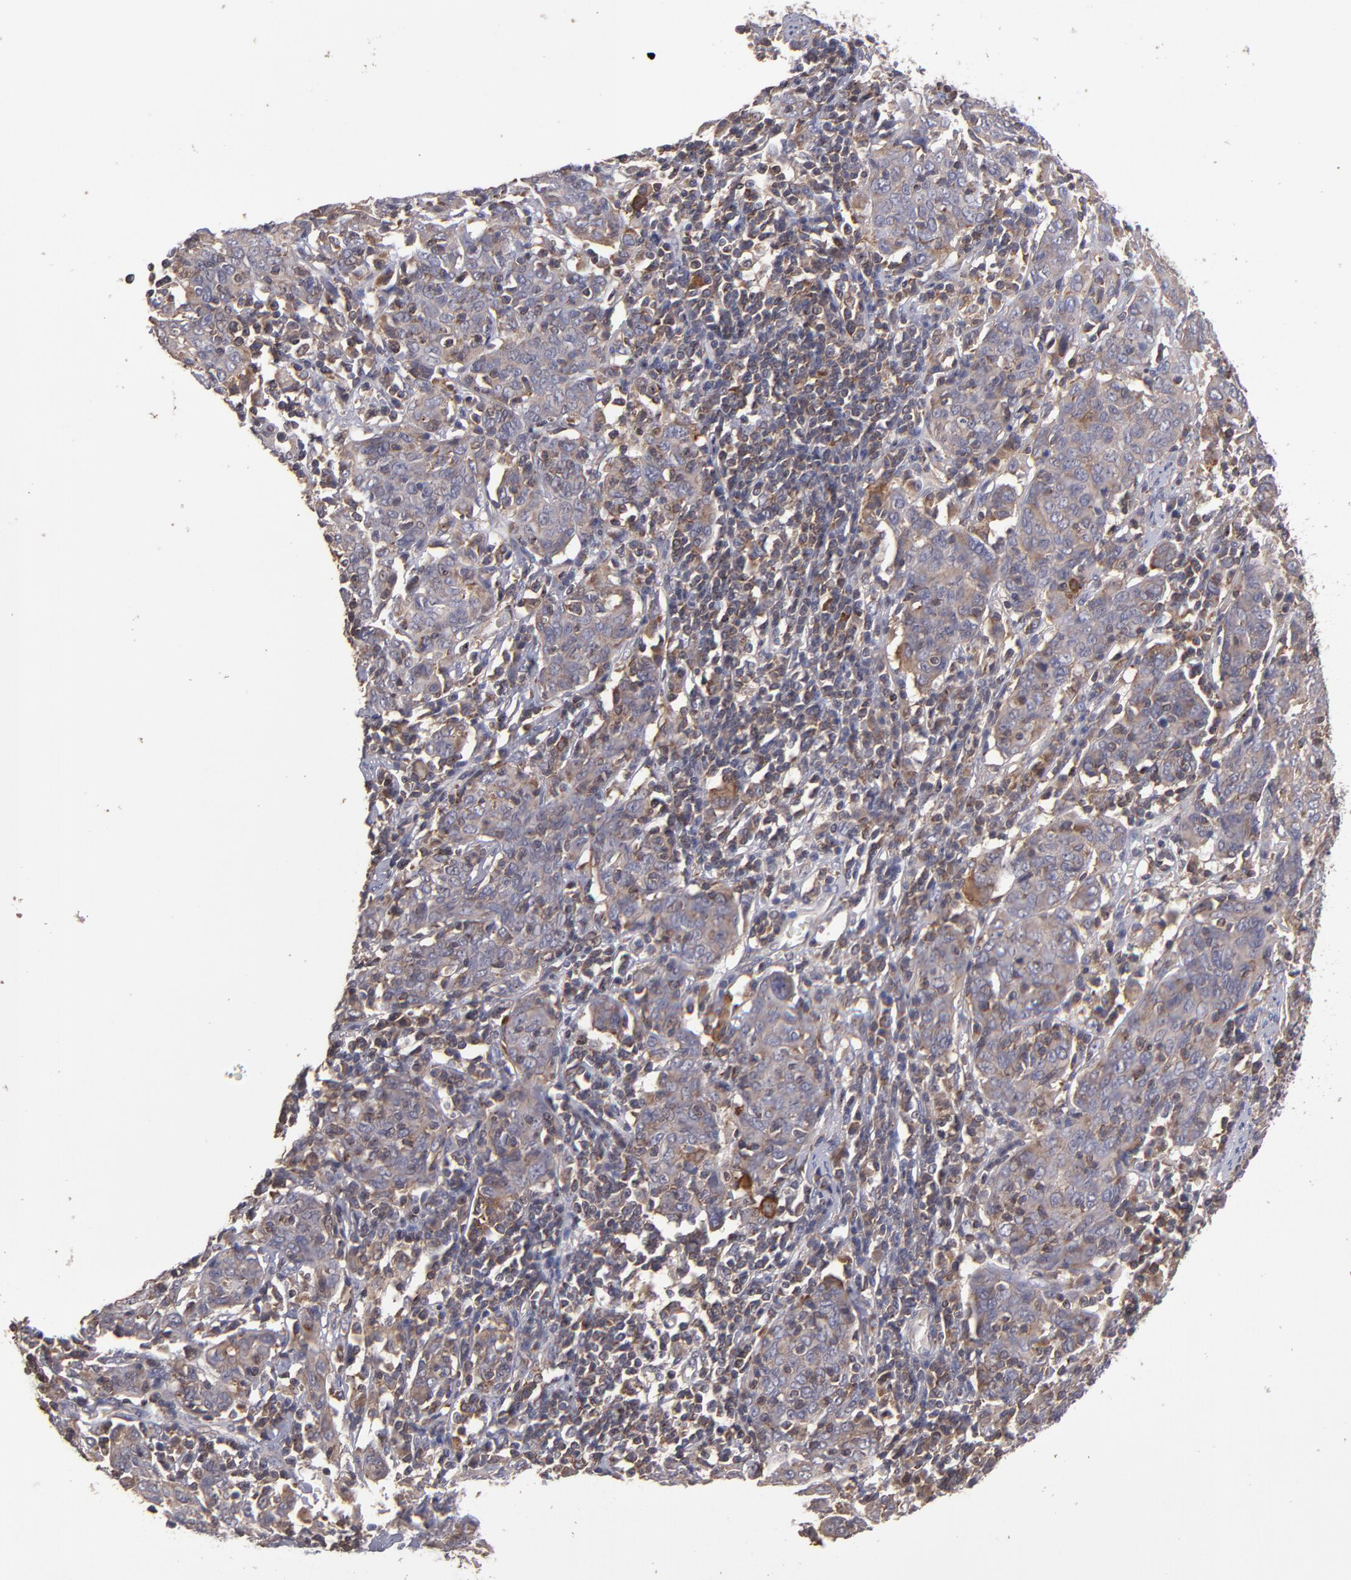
{"staining": {"intensity": "strong", "quantity": ">75%", "location": "cytoplasmic/membranous"}, "tissue": "cervical cancer", "cell_type": "Tumor cells", "image_type": "cancer", "snomed": [{"axis": "morphology", "description": "Normal tissue, NOS"}, {"axis": "morphology", "description": "Squamous cell carcinoma, NOS"}, {"axis": "topography", "description": "Cervix"}], "caption": "This is a histology image of immunohistochemistry staining of cervical squamous cell carcinoma, which shows strong expression in the cytoplasmic/membranous of tumor cells.", "gene": "NF2", "patient": {"sex": "female", "age": 67}}